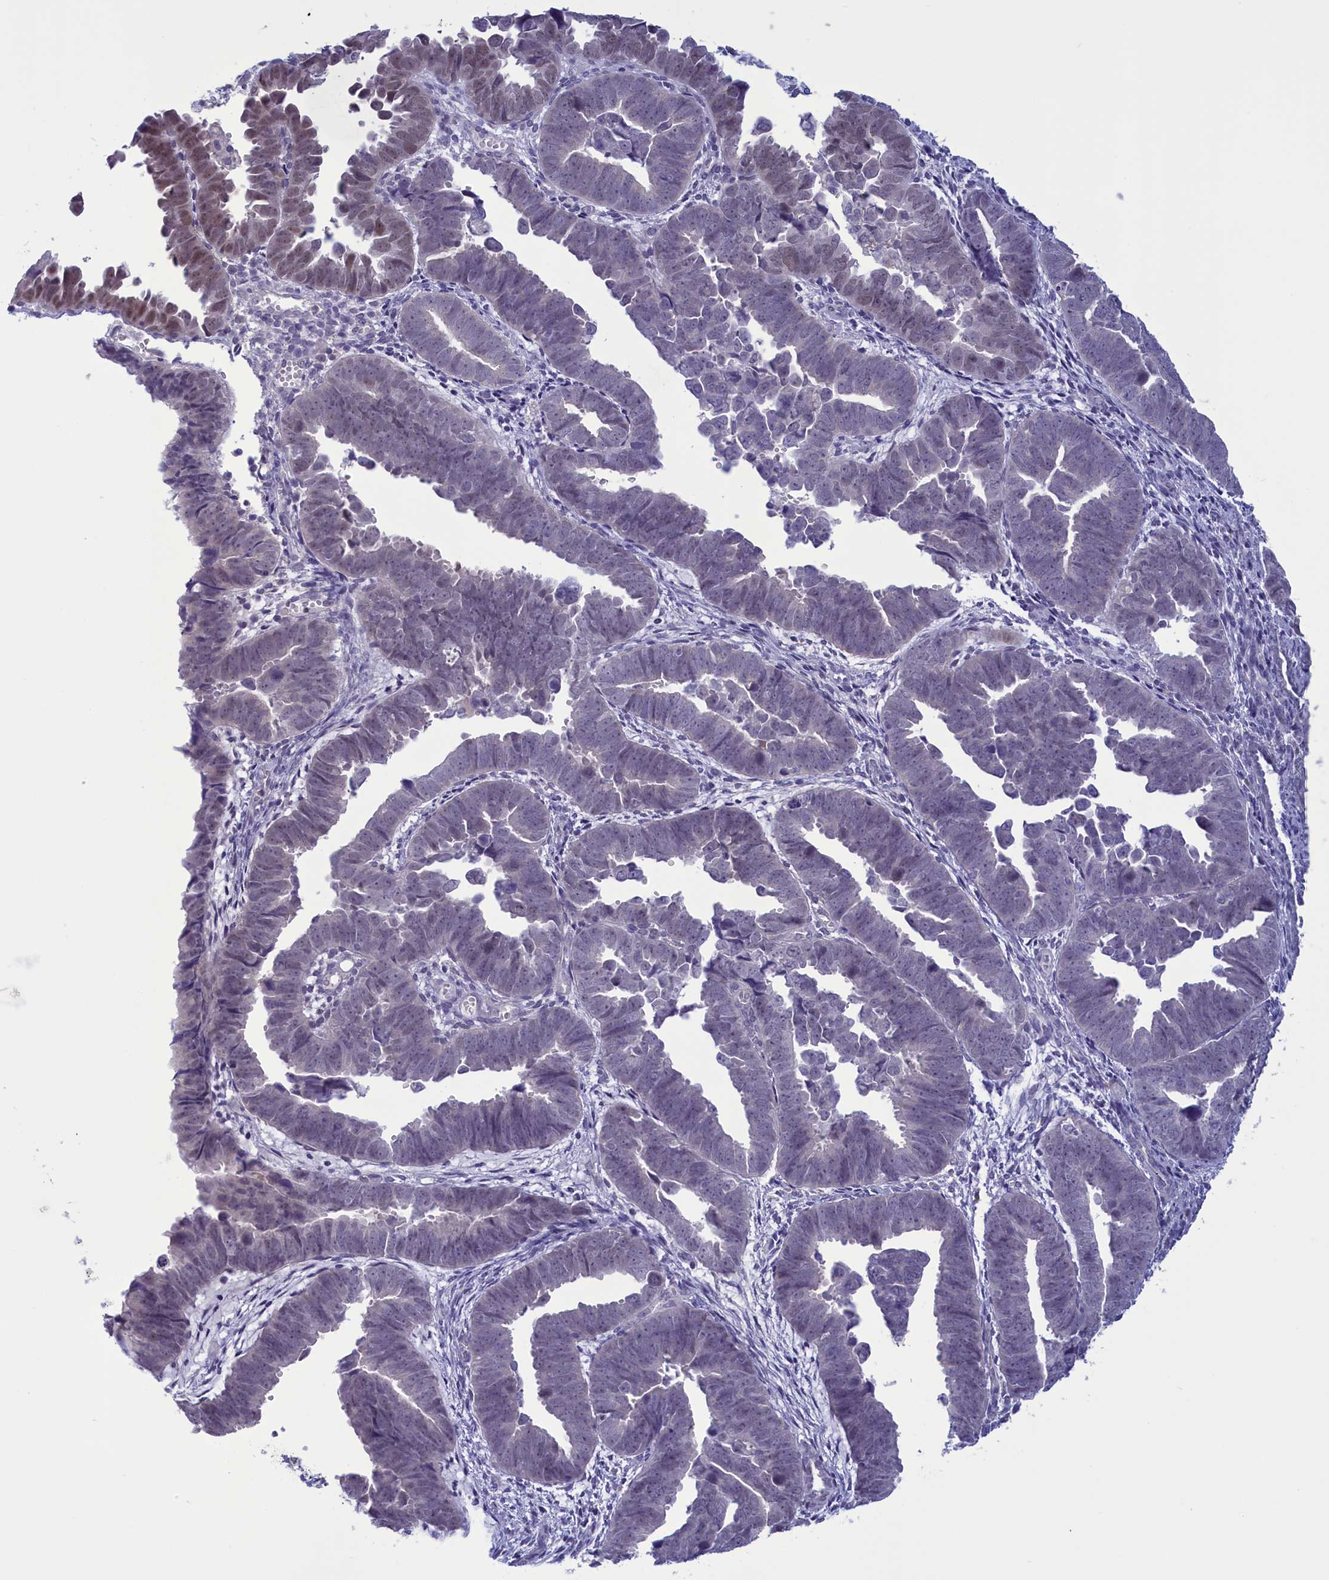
{"staining": {"intensity": "weak", "quantity": "<25%", "location": "nuclear"}, "tissue": "endometrial cancer", "cell_type": "Tumor cells", "image_type": "cancer", "snomed": [{"axis": "morphology", "description": "Adenocarcinoma, NOS"}, {"axis": "topography", "description": "Endometrium"}], "caption": "Micrograph shows no protein positivity in tumor cells of endometrial cancer (adenocarcinoma) tissue.", "gene": "ELOA2", "patient": {"sex": "female", "age": 75}}